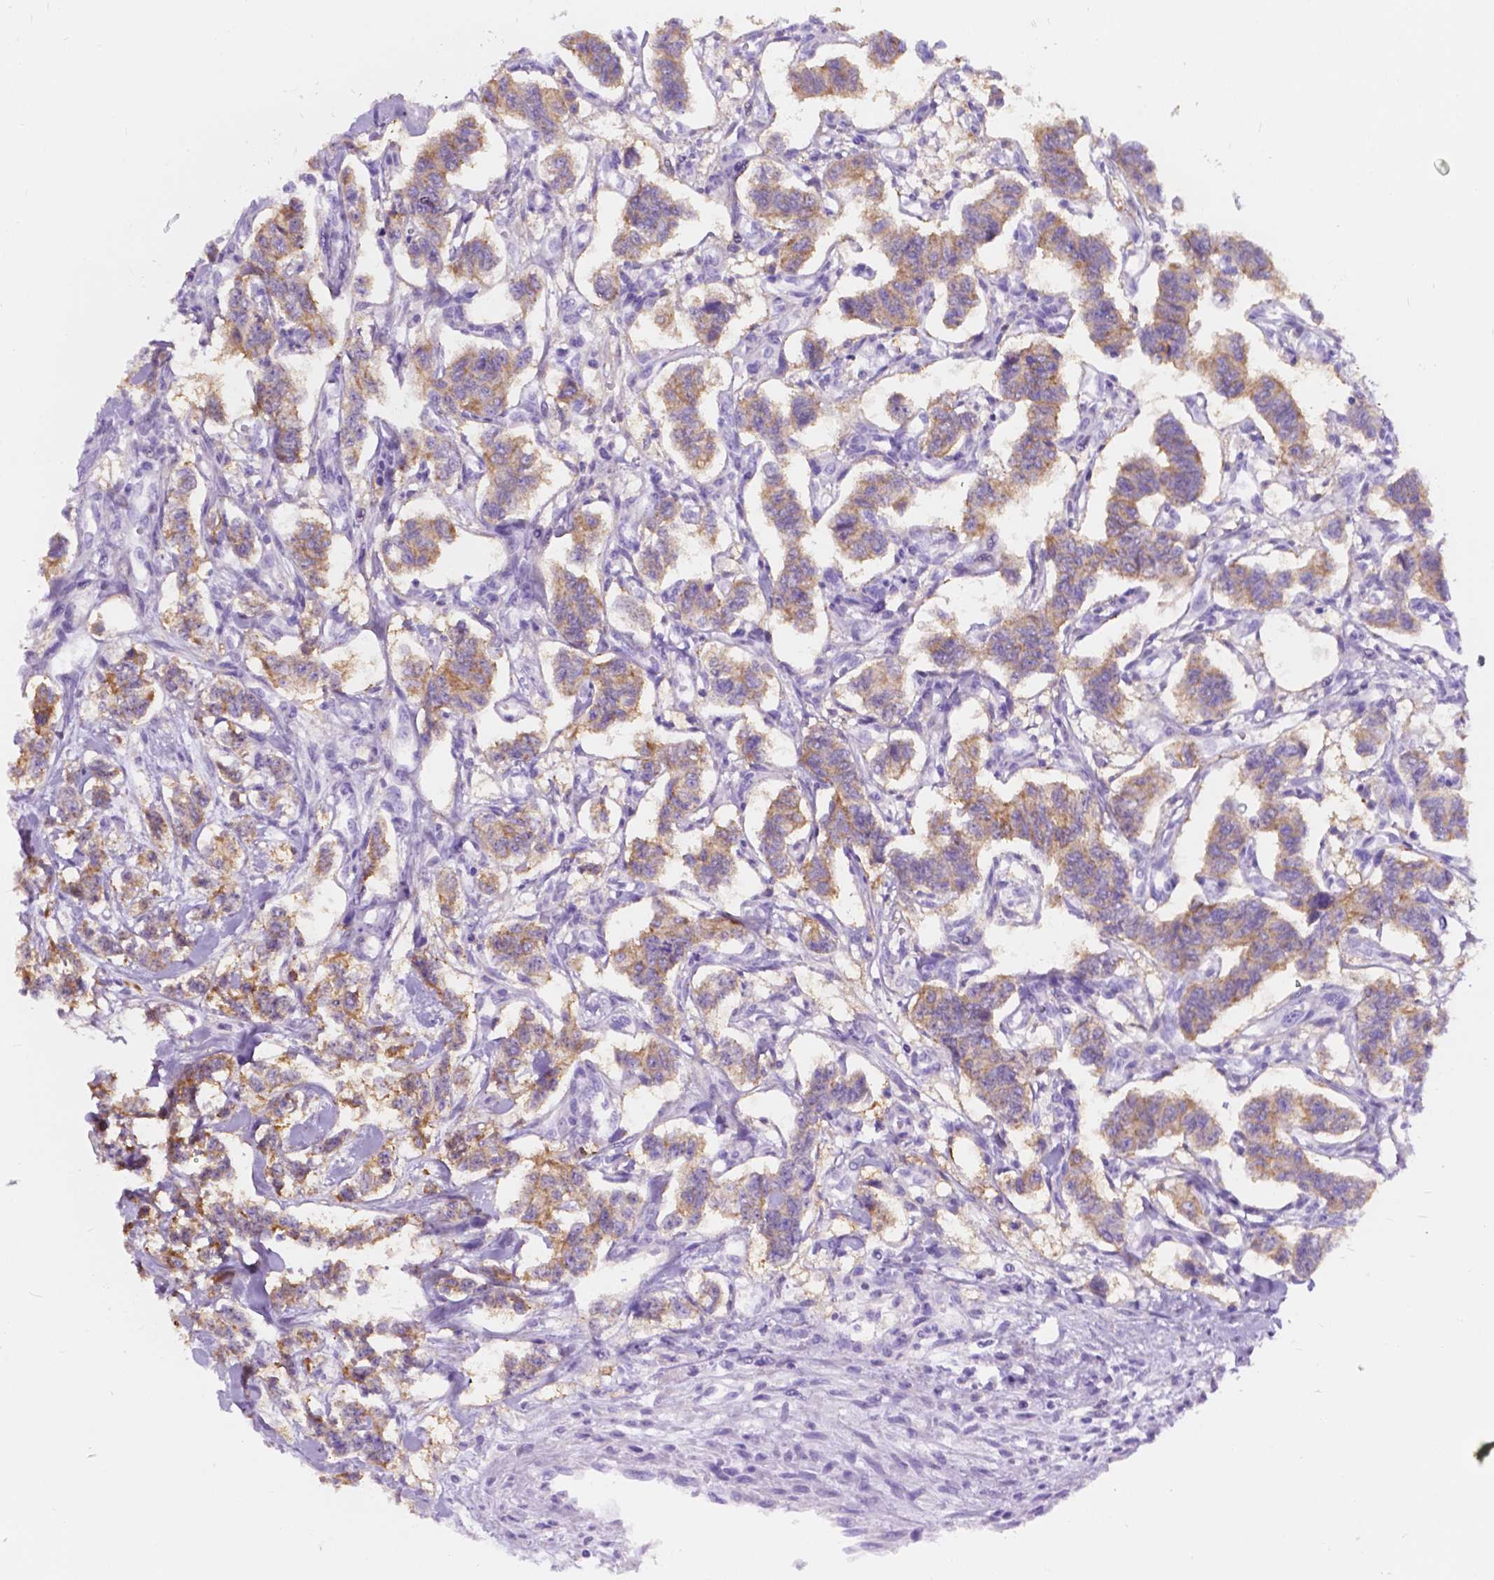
{"staining": {"intensity": "strong", "quantity": "25%-75%", "location": "cytoplasmic/membranous"}, "tissue": "carcinoid", "cell_type": "Tumor cells", "image_type": "cancer", "snomed": [{"axis": "morphology", "description": "Carcinoid, malignant, NOS"}, {"axis": "topography", "description": "Kidney"}], "caption": "DAB (3,3'-diaminobenzidine) immunohistochemical staining of human carcinoid (malignant) reveals strong cytoplasmic/membranous protein staining in about 25%-75% of tumor cells.", "gene": "GNAO1", "patient": {"sex": "female", "age": 41}}